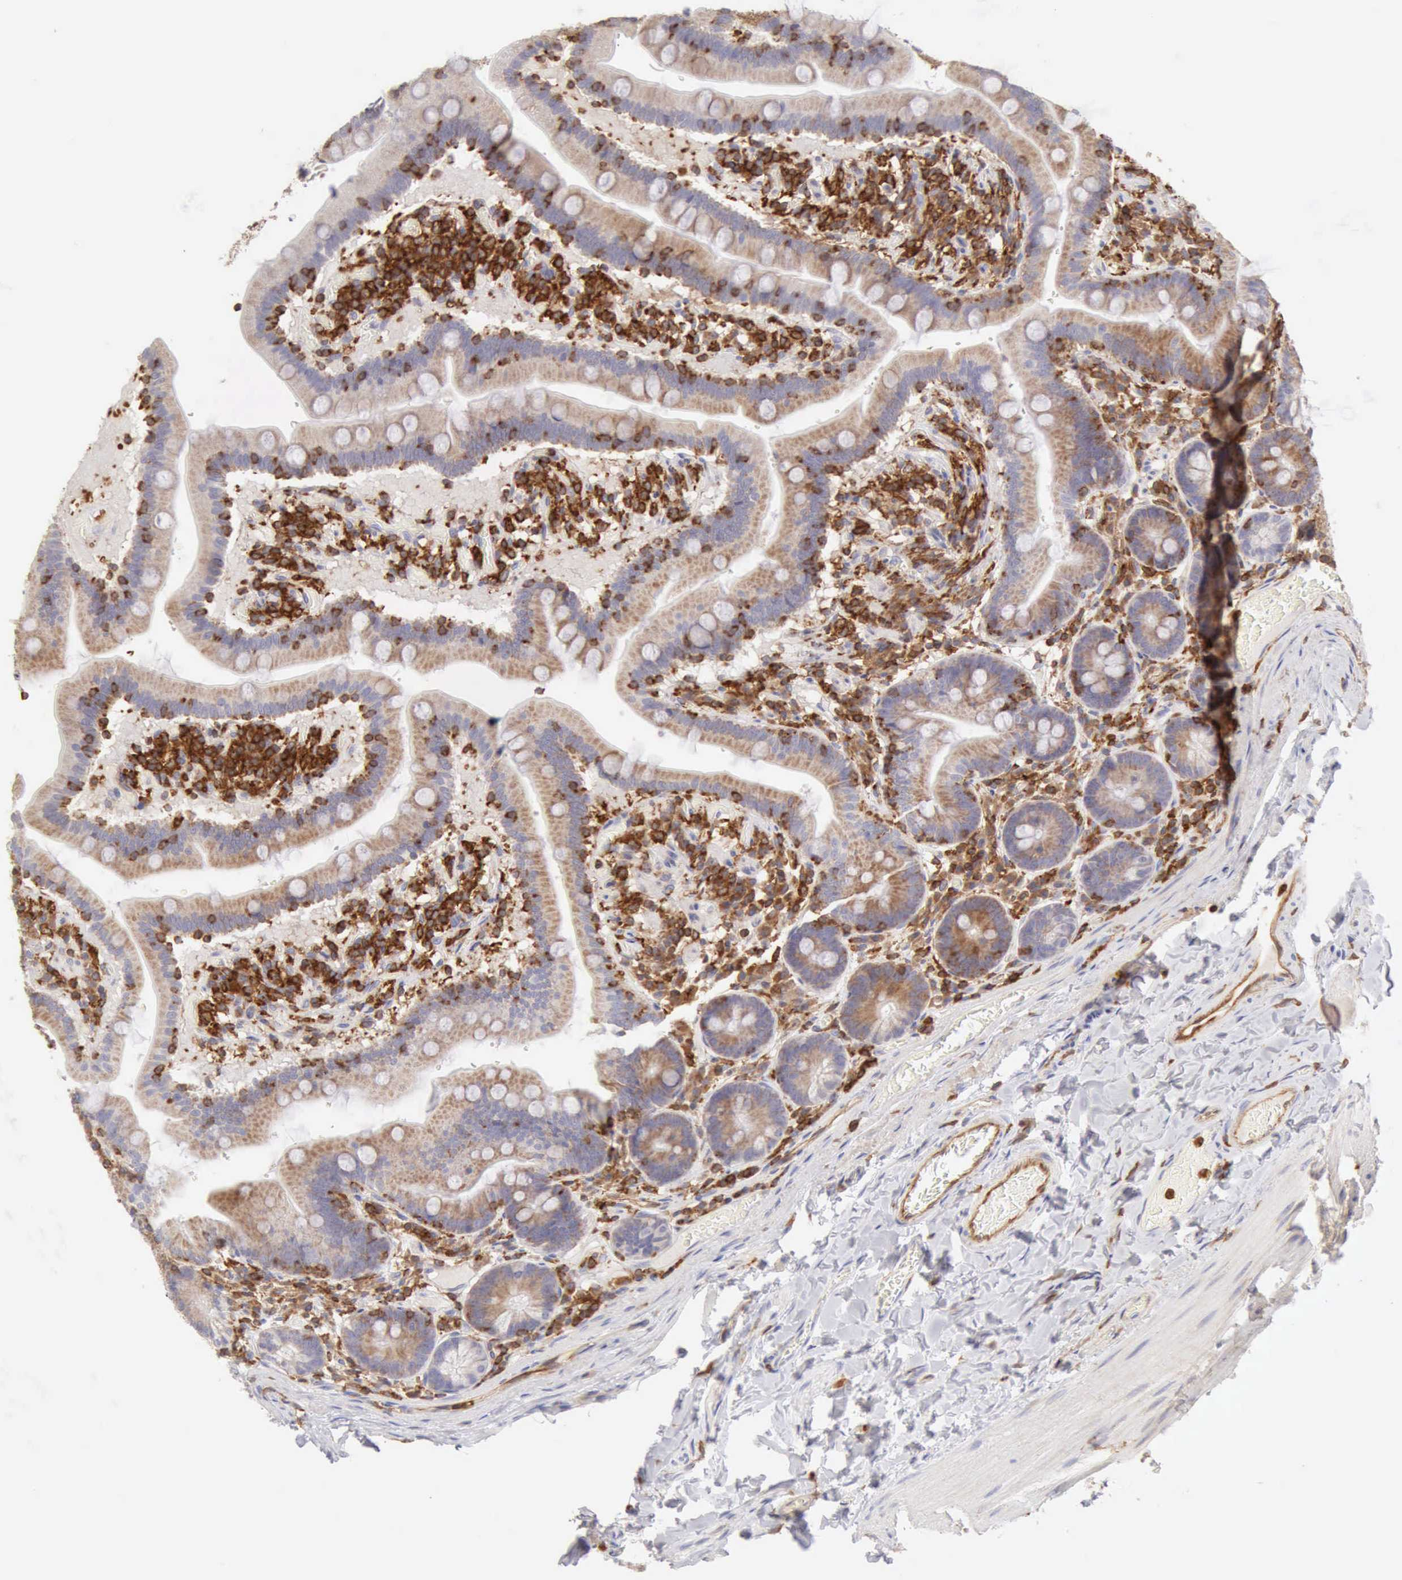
{"staining": {"intensity": "weak", "quantity": ">75%", "location": "cytoplasmic/membranous"}, "tissue": "duodenum", "cell_type": "Glandular cells", "image_type": "normal", "snomed": [{"axis": "morphology", "description": "Normal tissue, NOS"}, {"axis": "topography", "description": "Duodenum"}], "caption": "Immunohistochemistry staining of unremarkable duodenum, which displays low levels of weak cytoplasmic/membranous positivity in about >75% of glandular cells indicating weak cytoplasmic/membranous protein expression. The staining was performed using DAB (brown) for protein detection and nuclei were counterstained in hematoxylin (blue).", "gene": "ARHGAP4", "patient": {"sex": "male", "age": 66}}